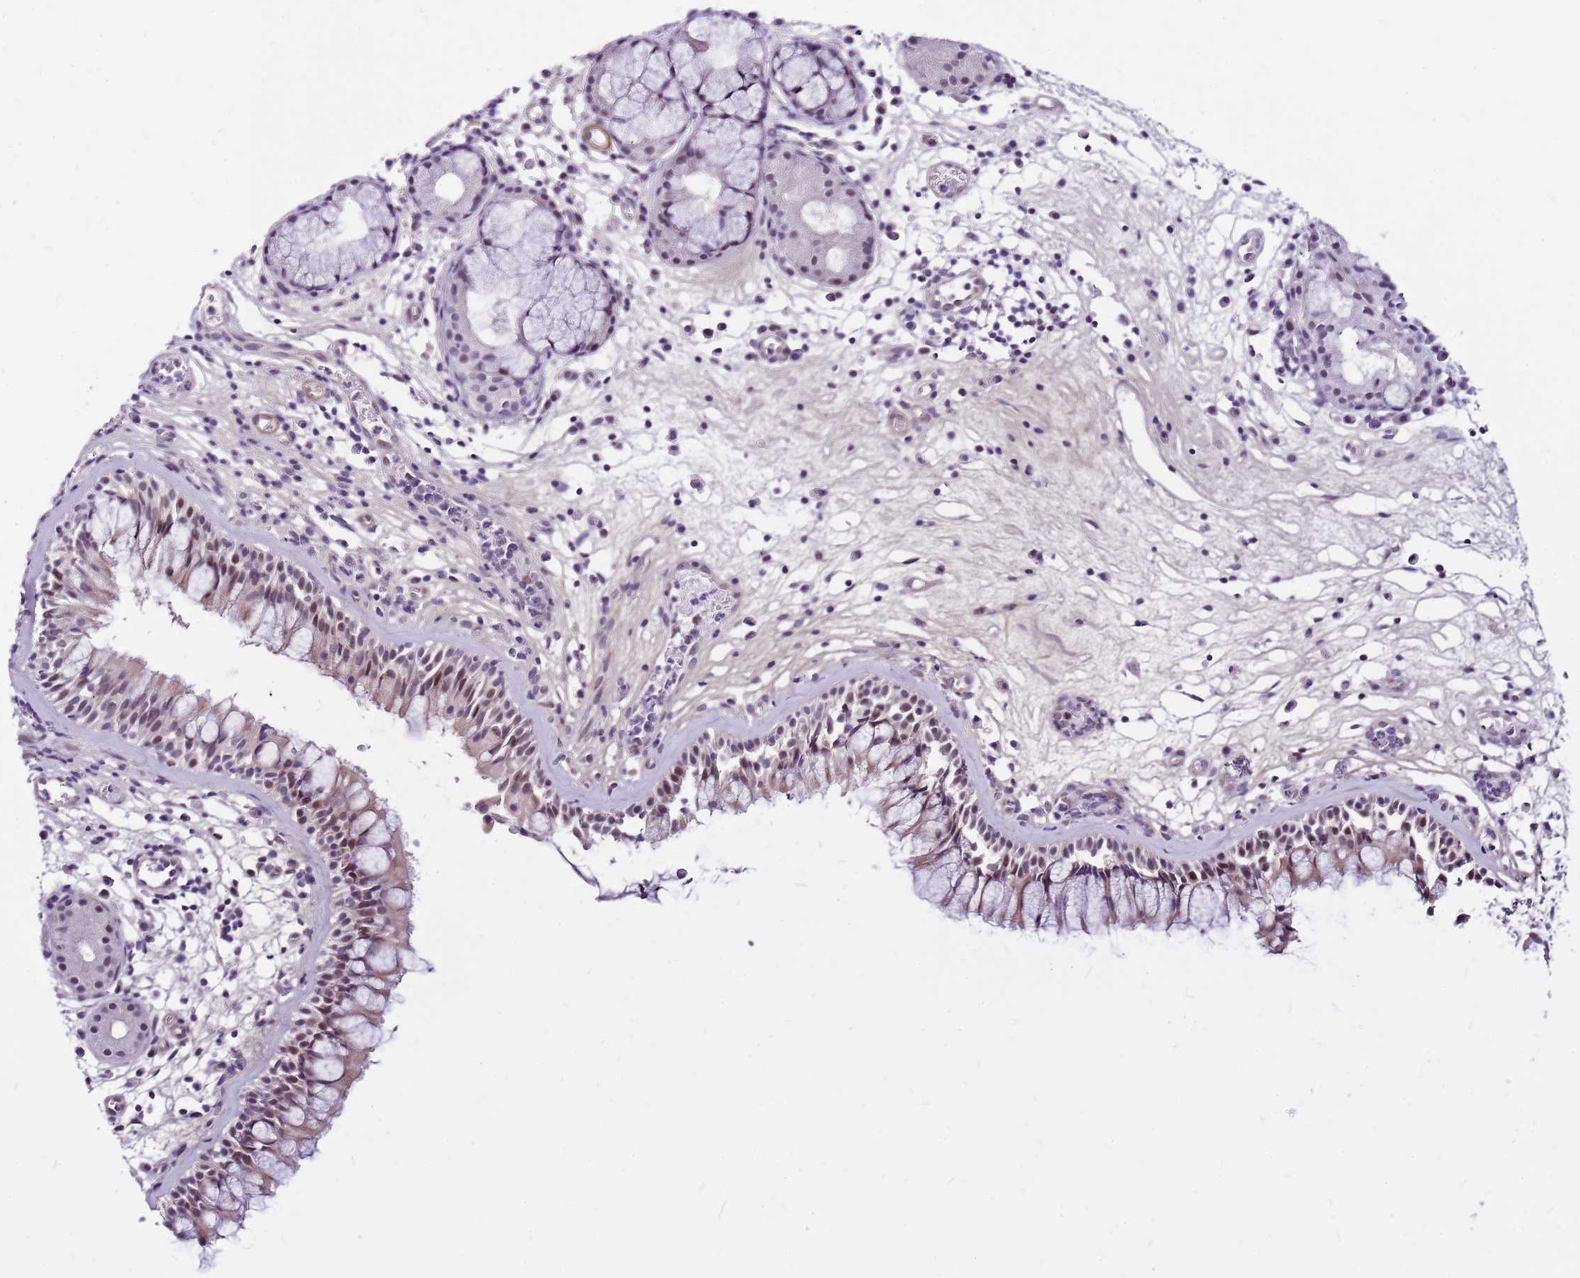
{"staining": {"intensity": "moderate", "quantity": "<25%", "location": "nuclear"}, "tissue": "nasopharynx", "cell_type": "Respiratory epithelial cells", "image_type": "normal", "snomed": [{"axis": "morphology", "description": "Normal tissue, NOS"}, {"axis": "morphology", "description": "Inflammation, NOS"}, {"axis": "morphology", "description": "Malignant melanoma, Metastatic site"}, {"axis": "topography", "description": "Nasopharynx"}], "caption": "The micrograph demonstrates staining of benign nasopharynx, revealing moderate nuclear protein expression (brown color) within respiratory epithelial cells.", "gene": "POLE3", "patient": {"sex": "male", "age": 70}}